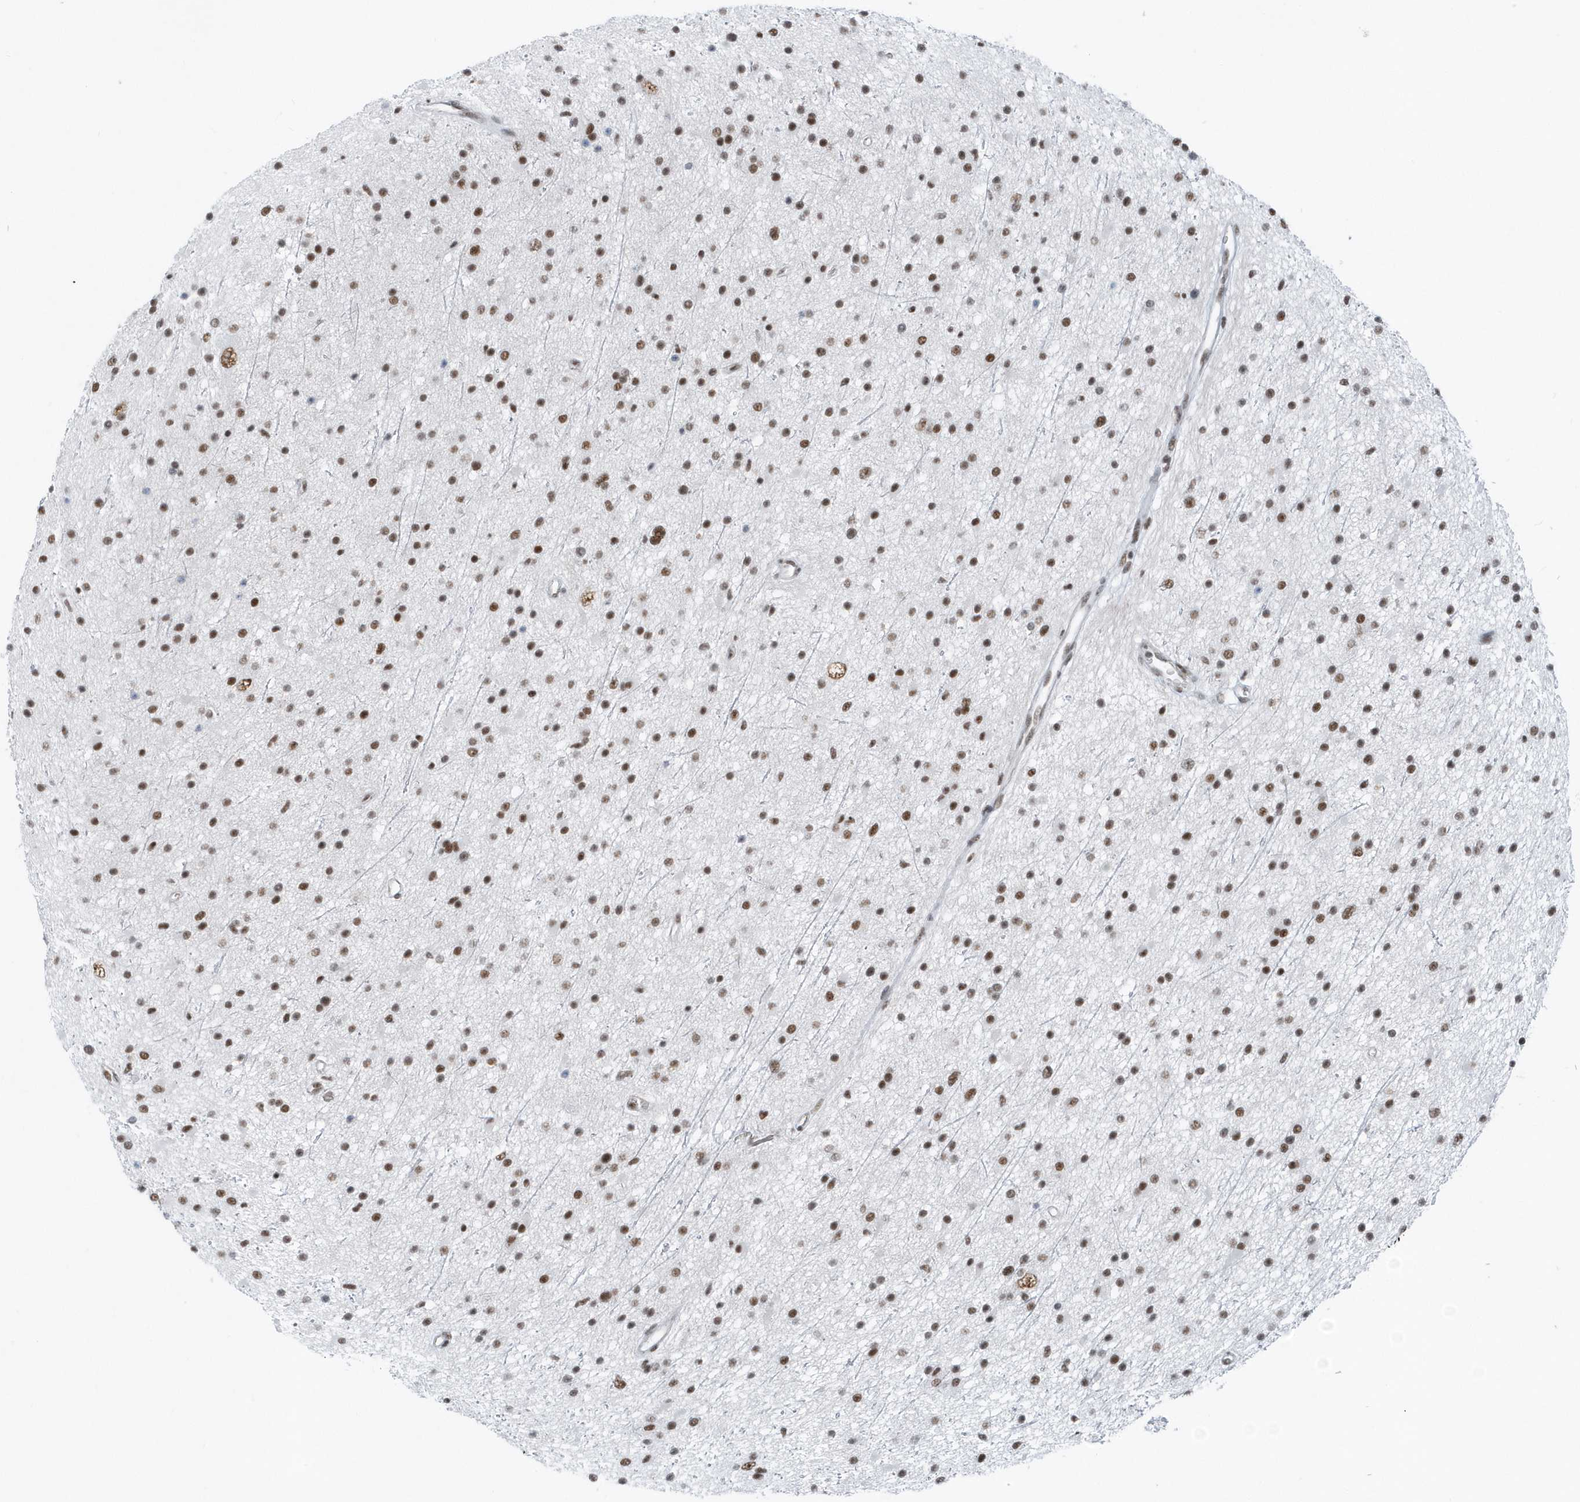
{"staining": {"intensity": "moderate", "quantity": ">75%", "location": "nuclear"}, "tissue": "glioma", "cell_type": "Tumor cells", "image_type": "cancer", "snomed": [{"axis": "morphology", "description": "Glioma, malignant, Low grade"}, {"axis": "topography", "description": "Cerebral cortex"}], "caption": "Brown immunohistochemical staining in glioma demonstrates moderate nuclear positivity in approximately >75% of tumor cells. (DAB (3,3'-diaminobenzidine) = brown stain, brightfield microscopy at high magnification).", "gene": "FIP1L1", "patient": {"sex": "female", "age": 39}}